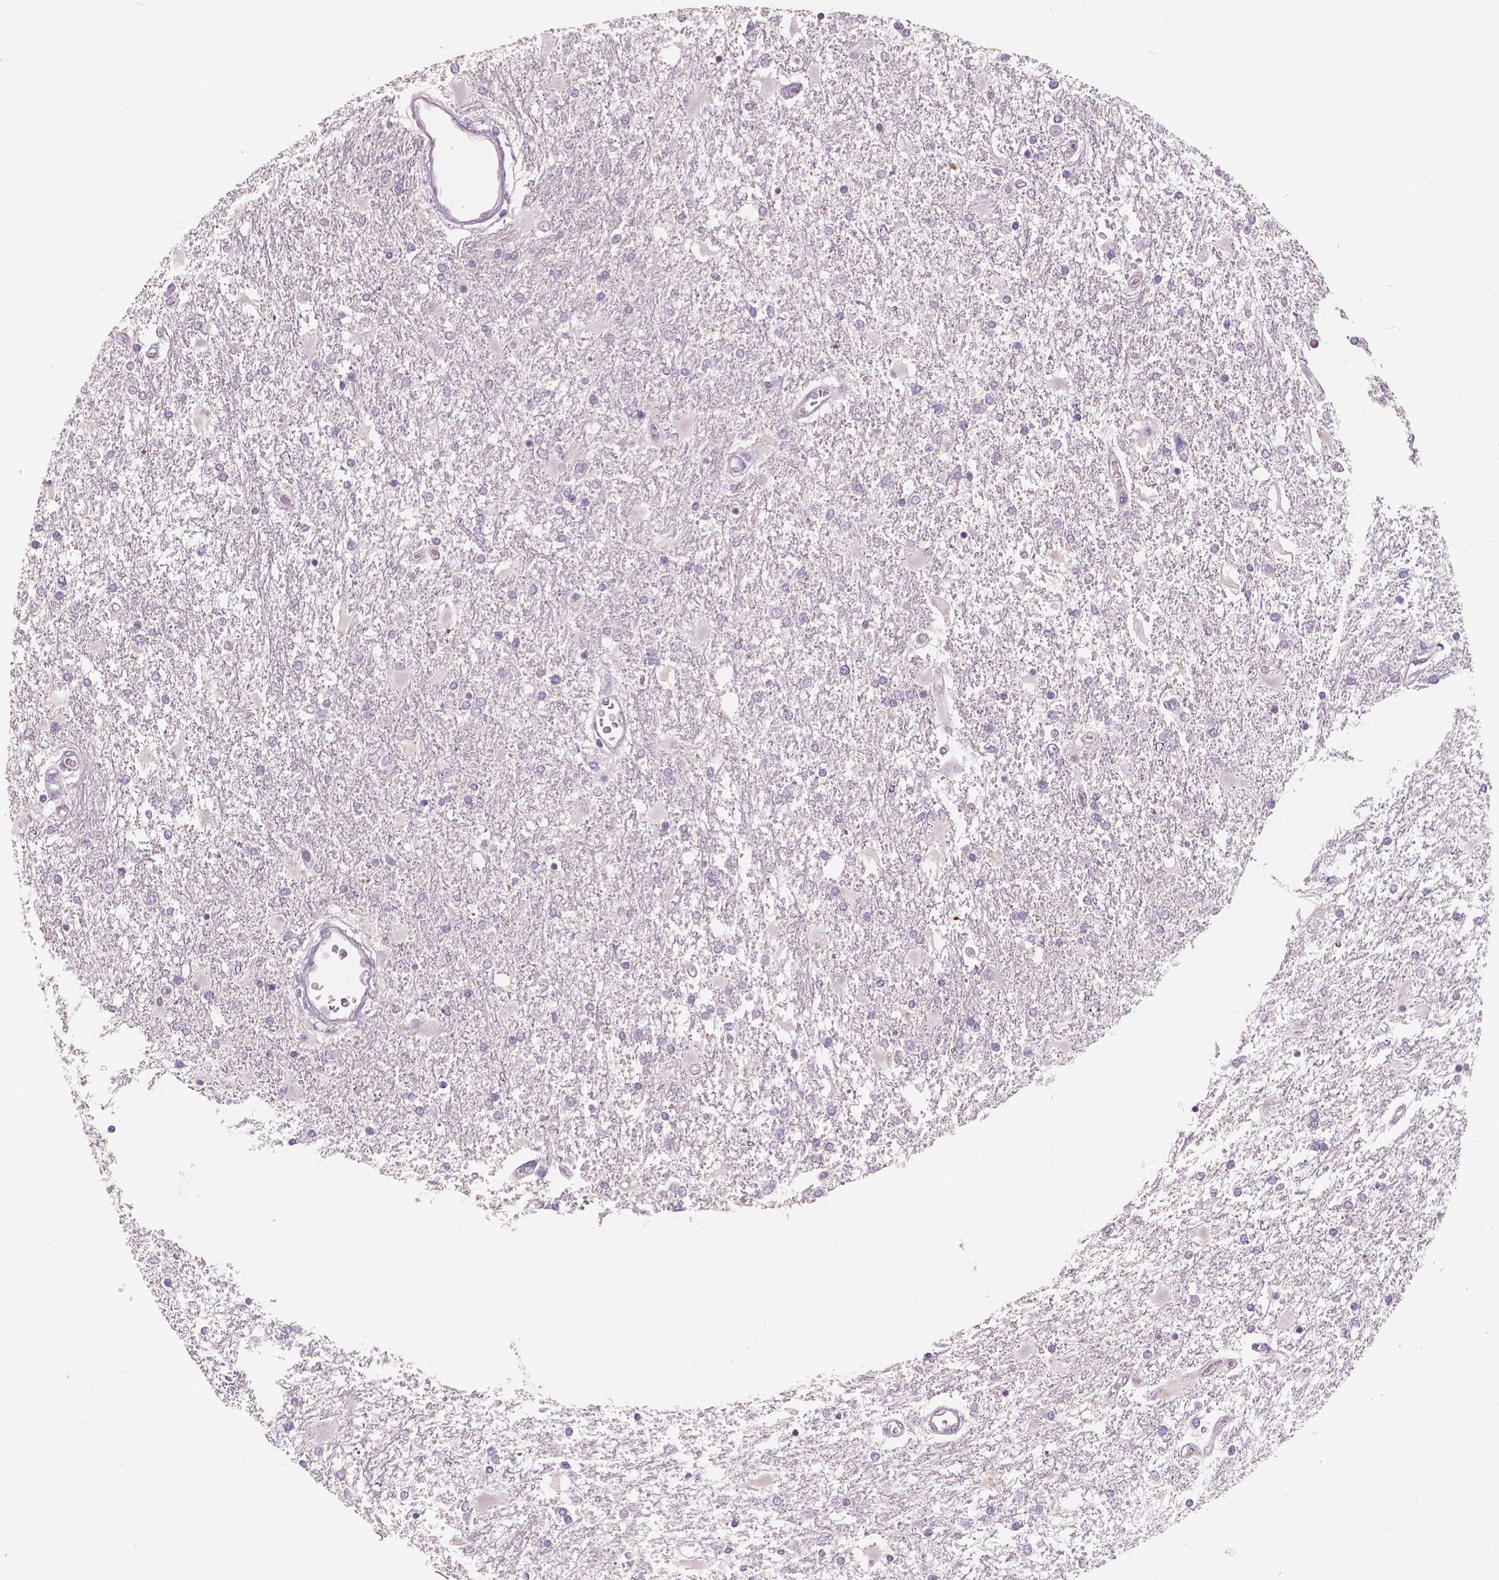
{"staining": {"intensity": "negative", "quantity": "none", "location": "none"}, "tissue": "glioma", "cell_type": "Tumor cells", "image_type": "cancer", "snomed": [{"axis": "morphology", "description": "Glioma, malignant, High grade"}, {"axis": "topography", "description": "Cerebral cortex"}], "caption": "The micrograph reveals no significant staining in tumor cells of malignant glioma (high-grade).", "gene": "APOA4", "patient": {"sex": "male", "age": 79}}